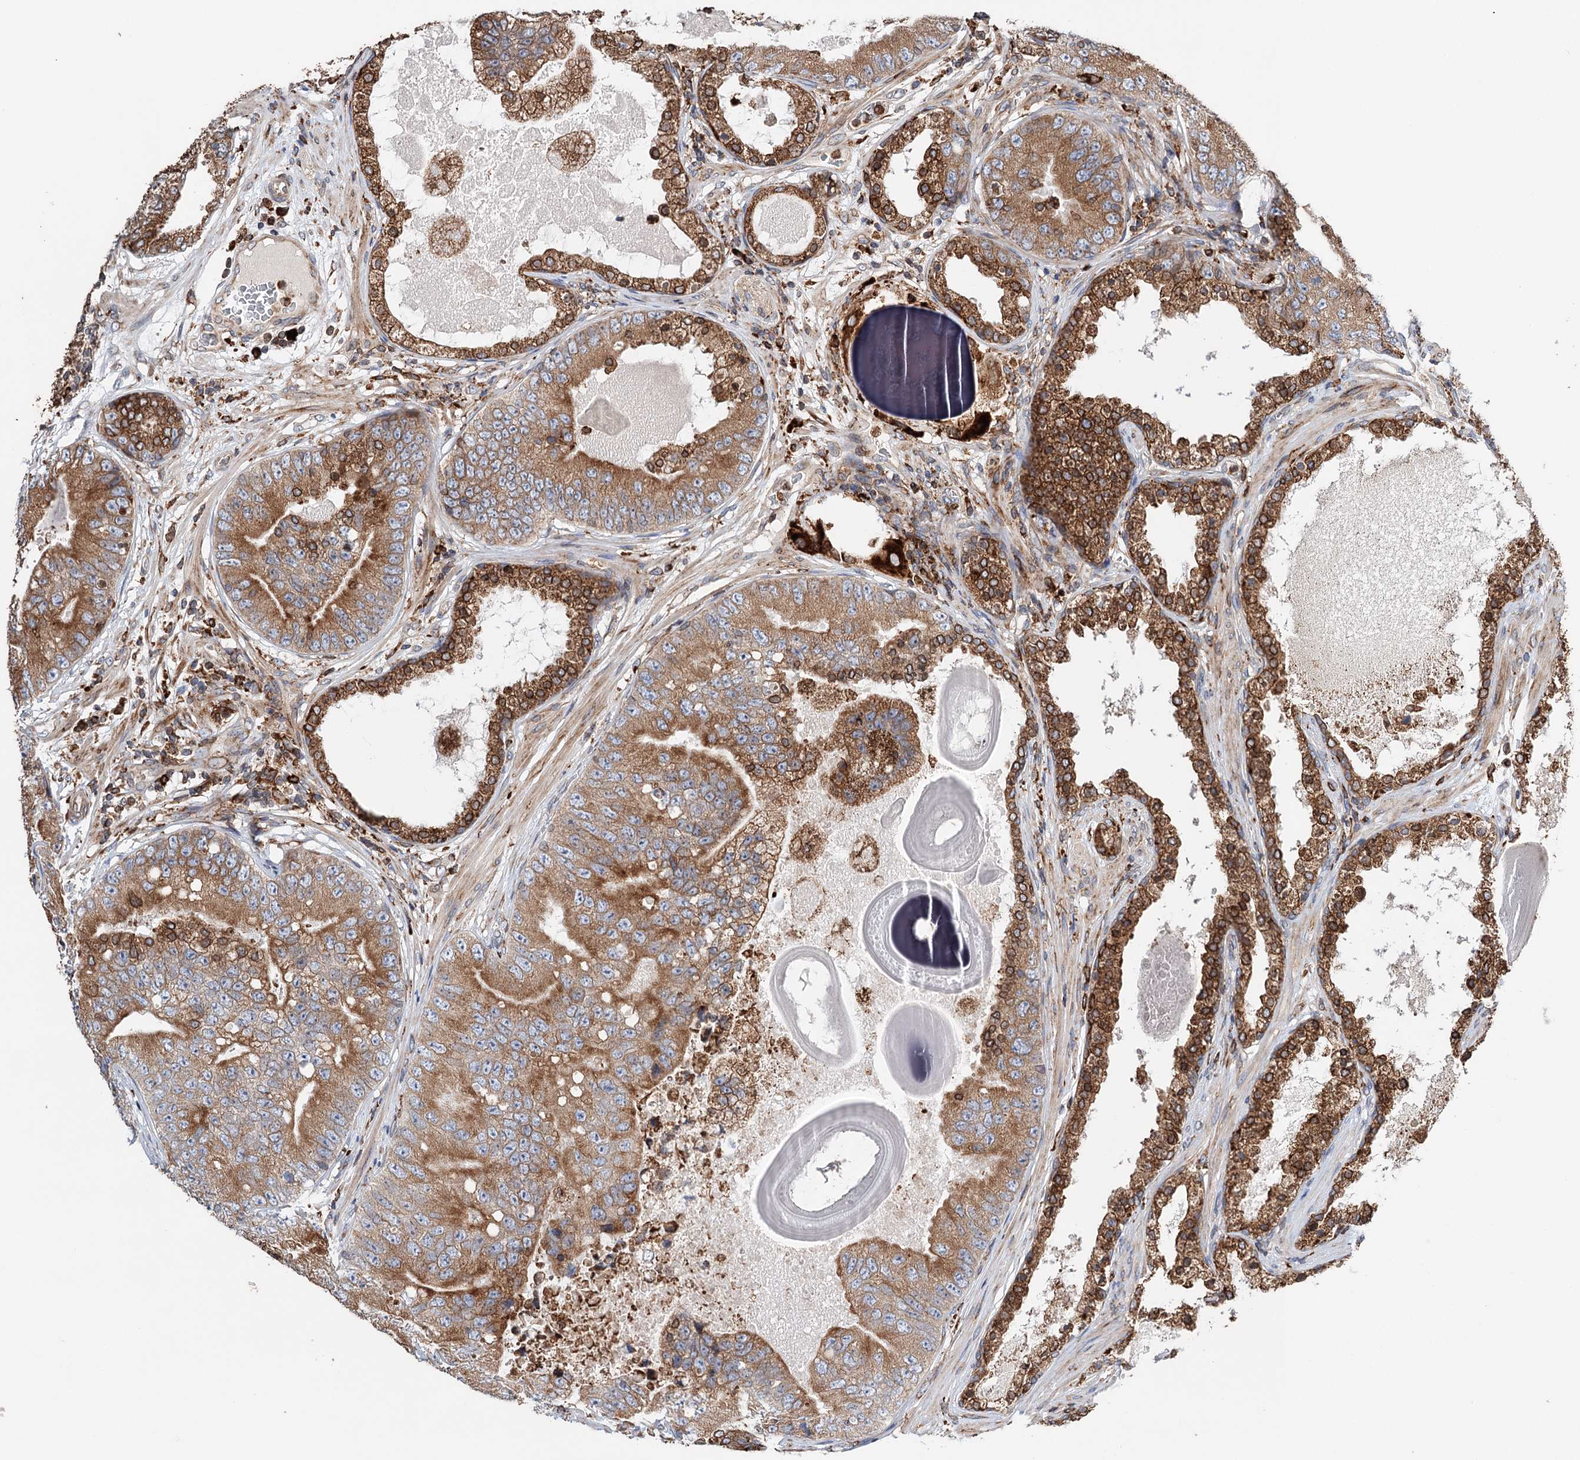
{"staining": {"intensity": "moderate", "quantity": ">75%", "location": "cytoplasmic/membranous"}, "tissue": "prostate cancer", "cell_type": "Tumor cells", "image_type": "cancer", "snomed": [{"axis": "morphology", "description": "Adenocarcinoma, High grade"}, {"axis": "topography", "description": "Prostate"}], "caption": "Prostate cancer tissue shows moderate cytoplasmic/membranous positivity in approximately >75% of tumor cells", "gene": "ERP29", "patient": {"sex": "male", "age": 70}}